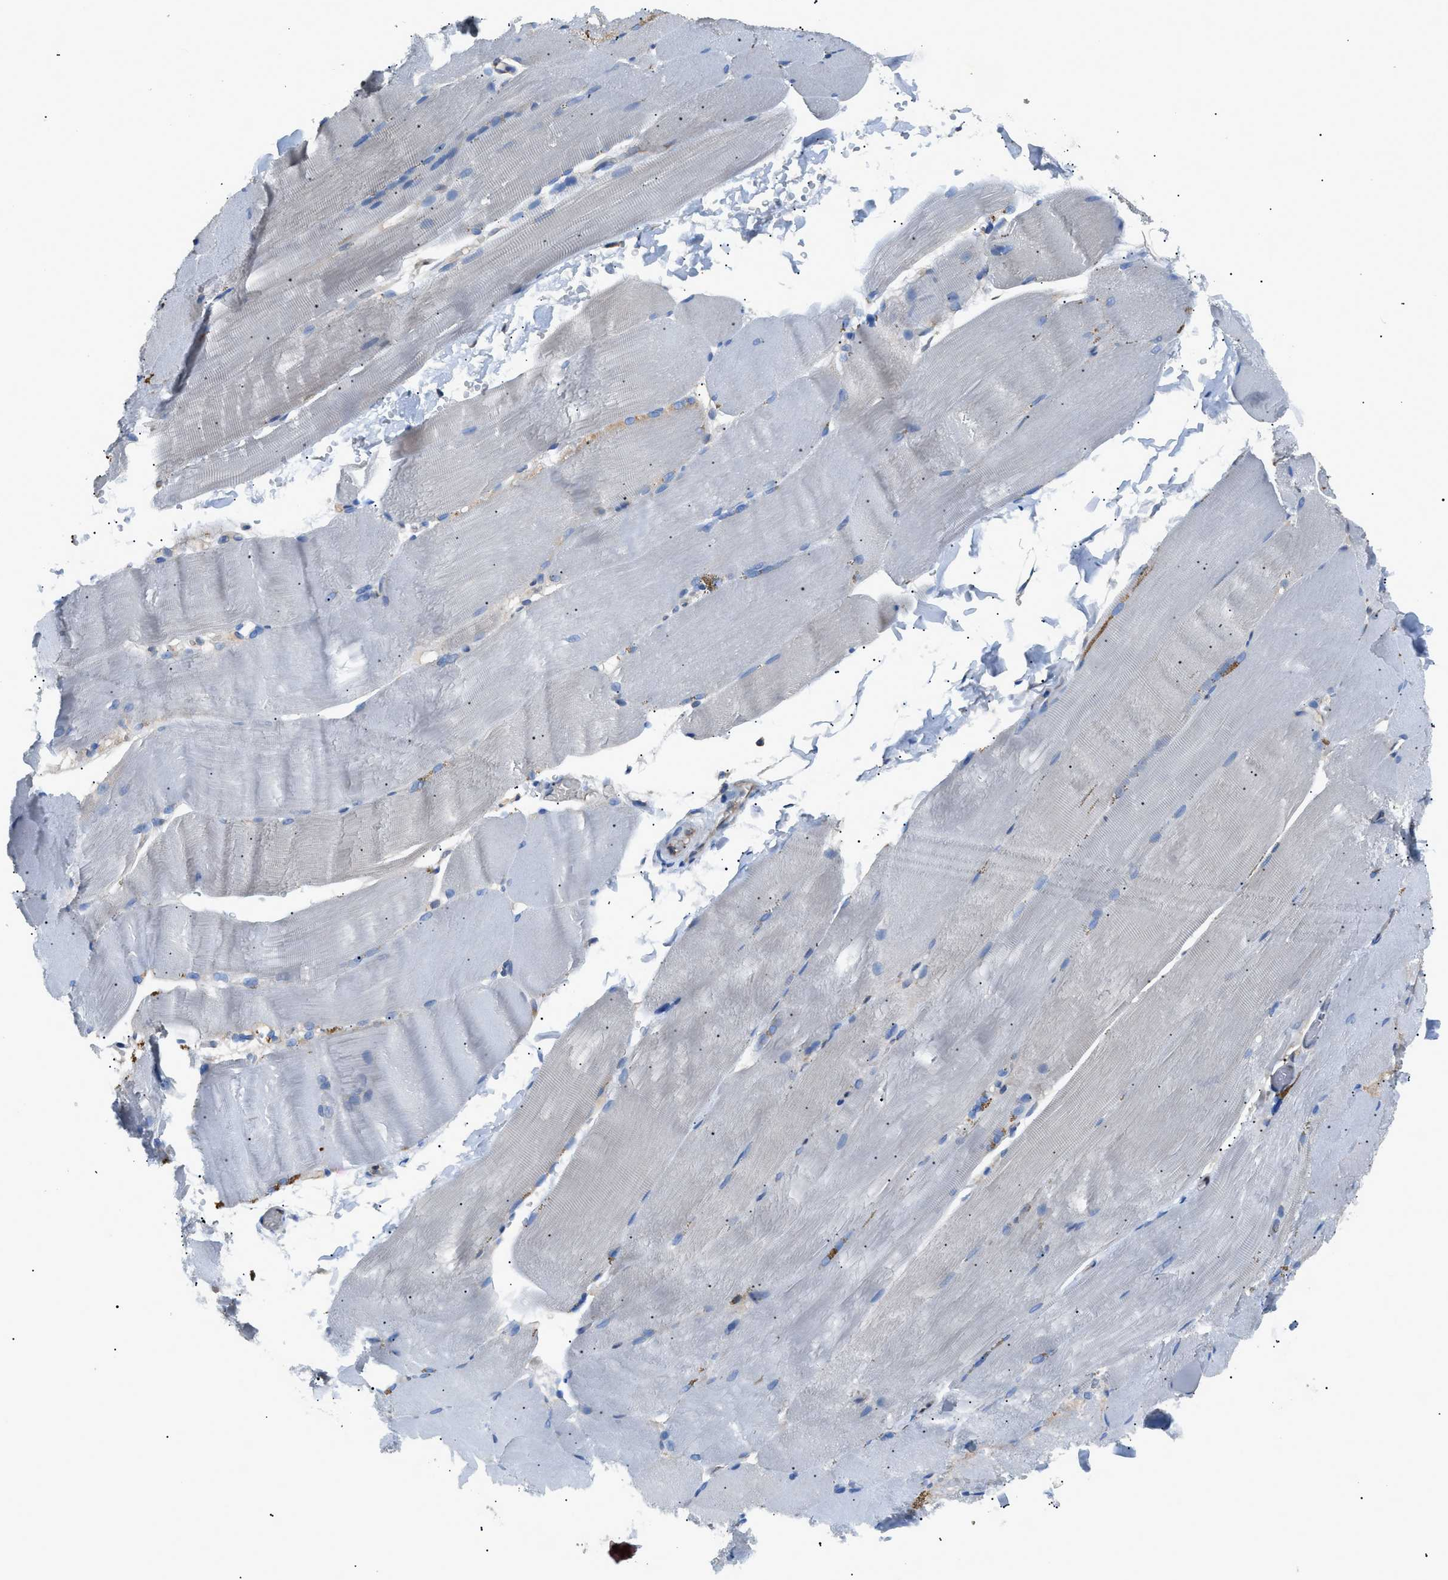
{"staining": {"intensity": "negative", "quantity": "none", "location": "none"}, "tissue": "skeletal muscle", "cell_type": "Myocytes", "image_type": "normal", "snomed": [{"axis": "morphology", "description": "Normal tissue, NOS"}, {"axis": "topography", "description": "Skin"}, {"axis": "topography", "description": "Skeletal muscle"}], "caption": "High magnification brightfield microscopy of unremarkable skeletal muscle stained with DAB (3,3'-diaminobenzidine) (brown) and counterstained with hematoxylin (blue): myocytes show no significant positivity. (Stains: DAB IHC with hematoxylin counter stain, Microscopy: brightfield microscopy at high magnification).", "gene": "ZDHHC24", "patient": {"sex": "male", "age": 83}}